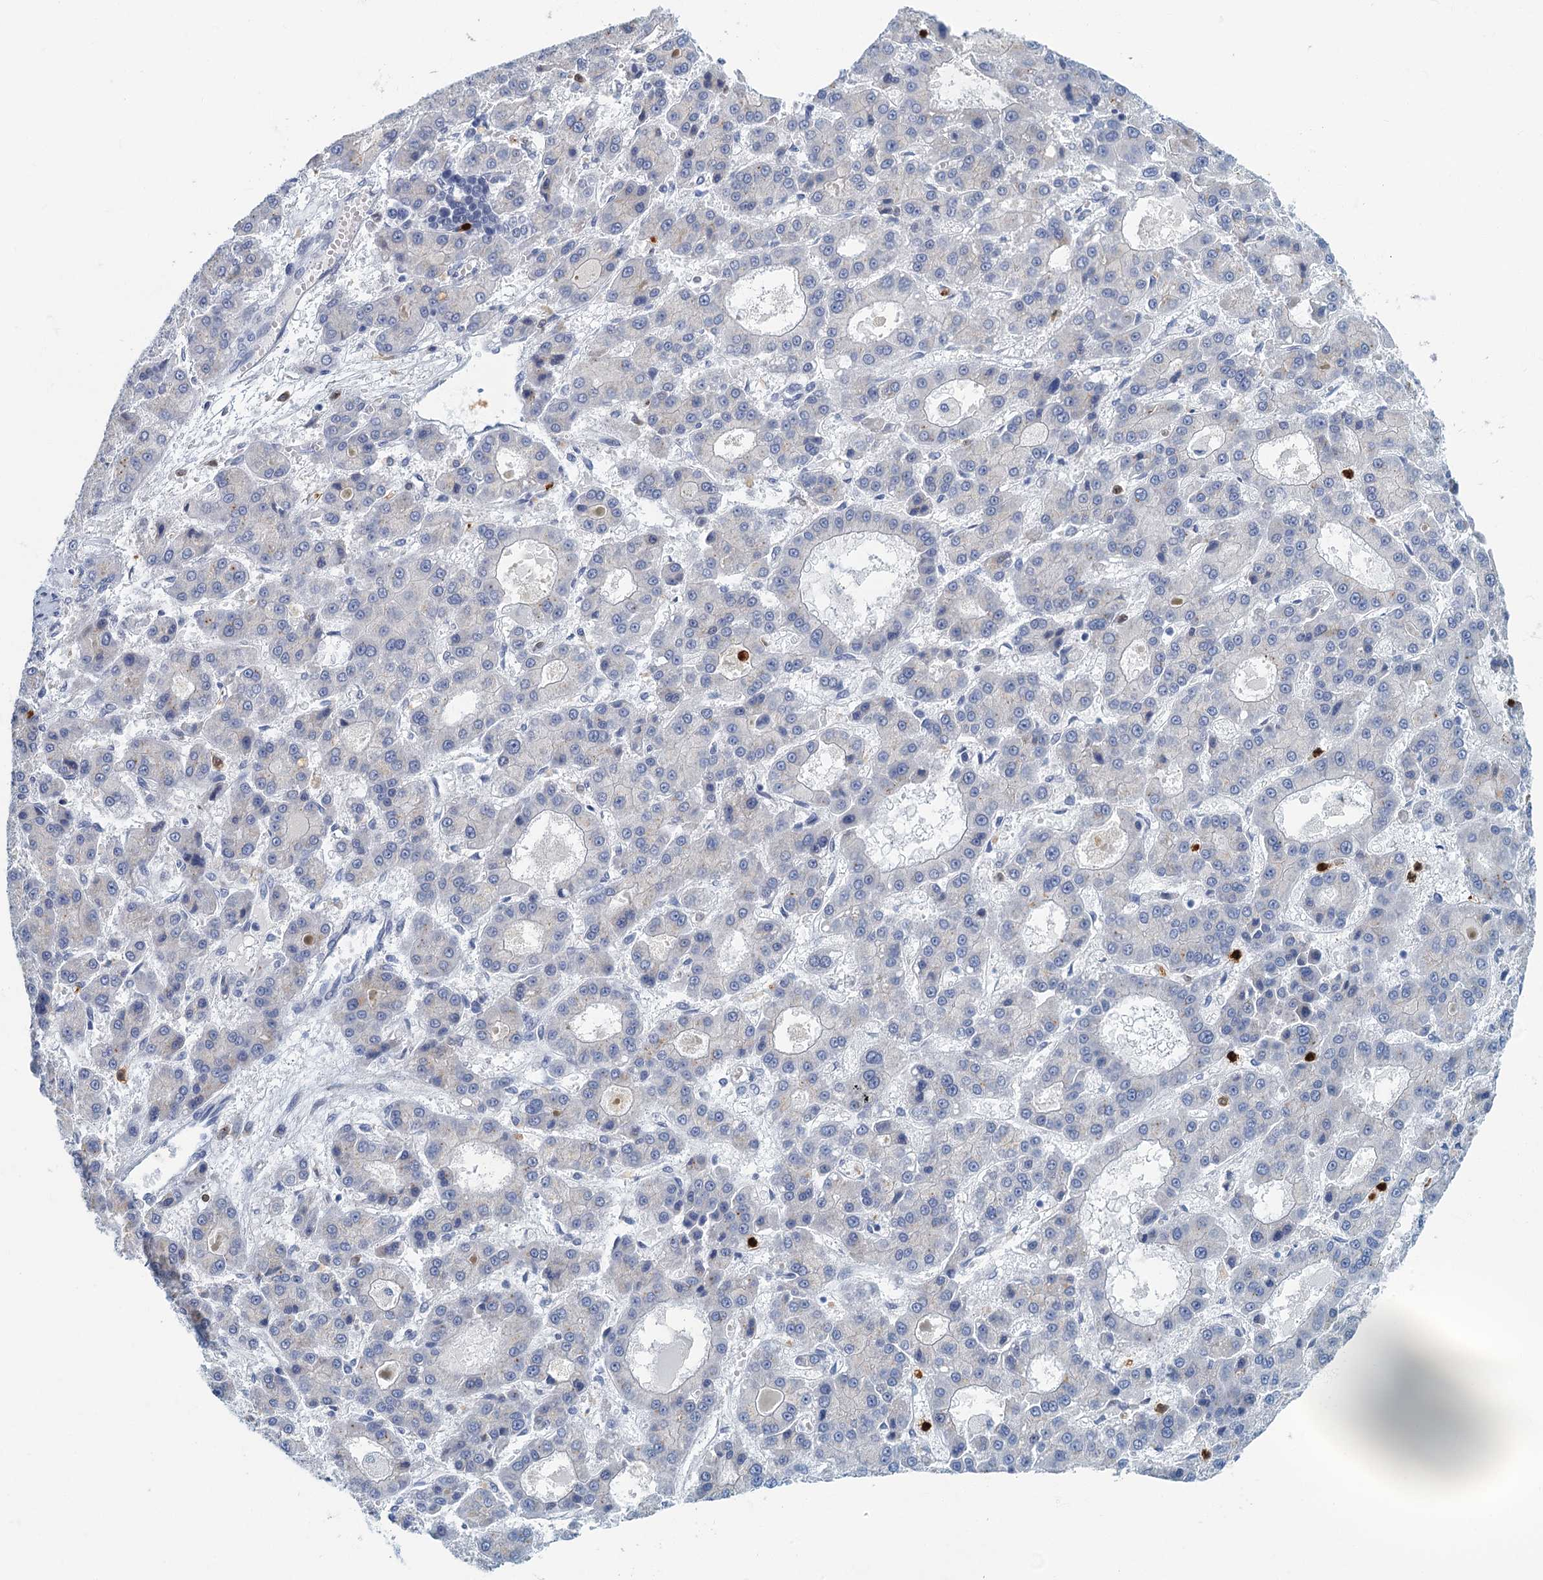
{"staining": {"intensity": "negative", "quantity": "none", "location": "none"}, "tissue": "liver cancer", "cell_type": "Tumor cells", "image_type": "cancer", "snomed": [{"axis": "morphology", "description": "Carcinoma, Hepatocellular, NOS"}, {"axis": "topography", "description": "Liver"}], "caption": "This is a micrograph of immunohistochemistry staining of liver hepatocellular carcinoma, which shows no positivity in tumor cells.", "gene": "ANKDD1A", "patient": {"sex": "male", "age": 70}}